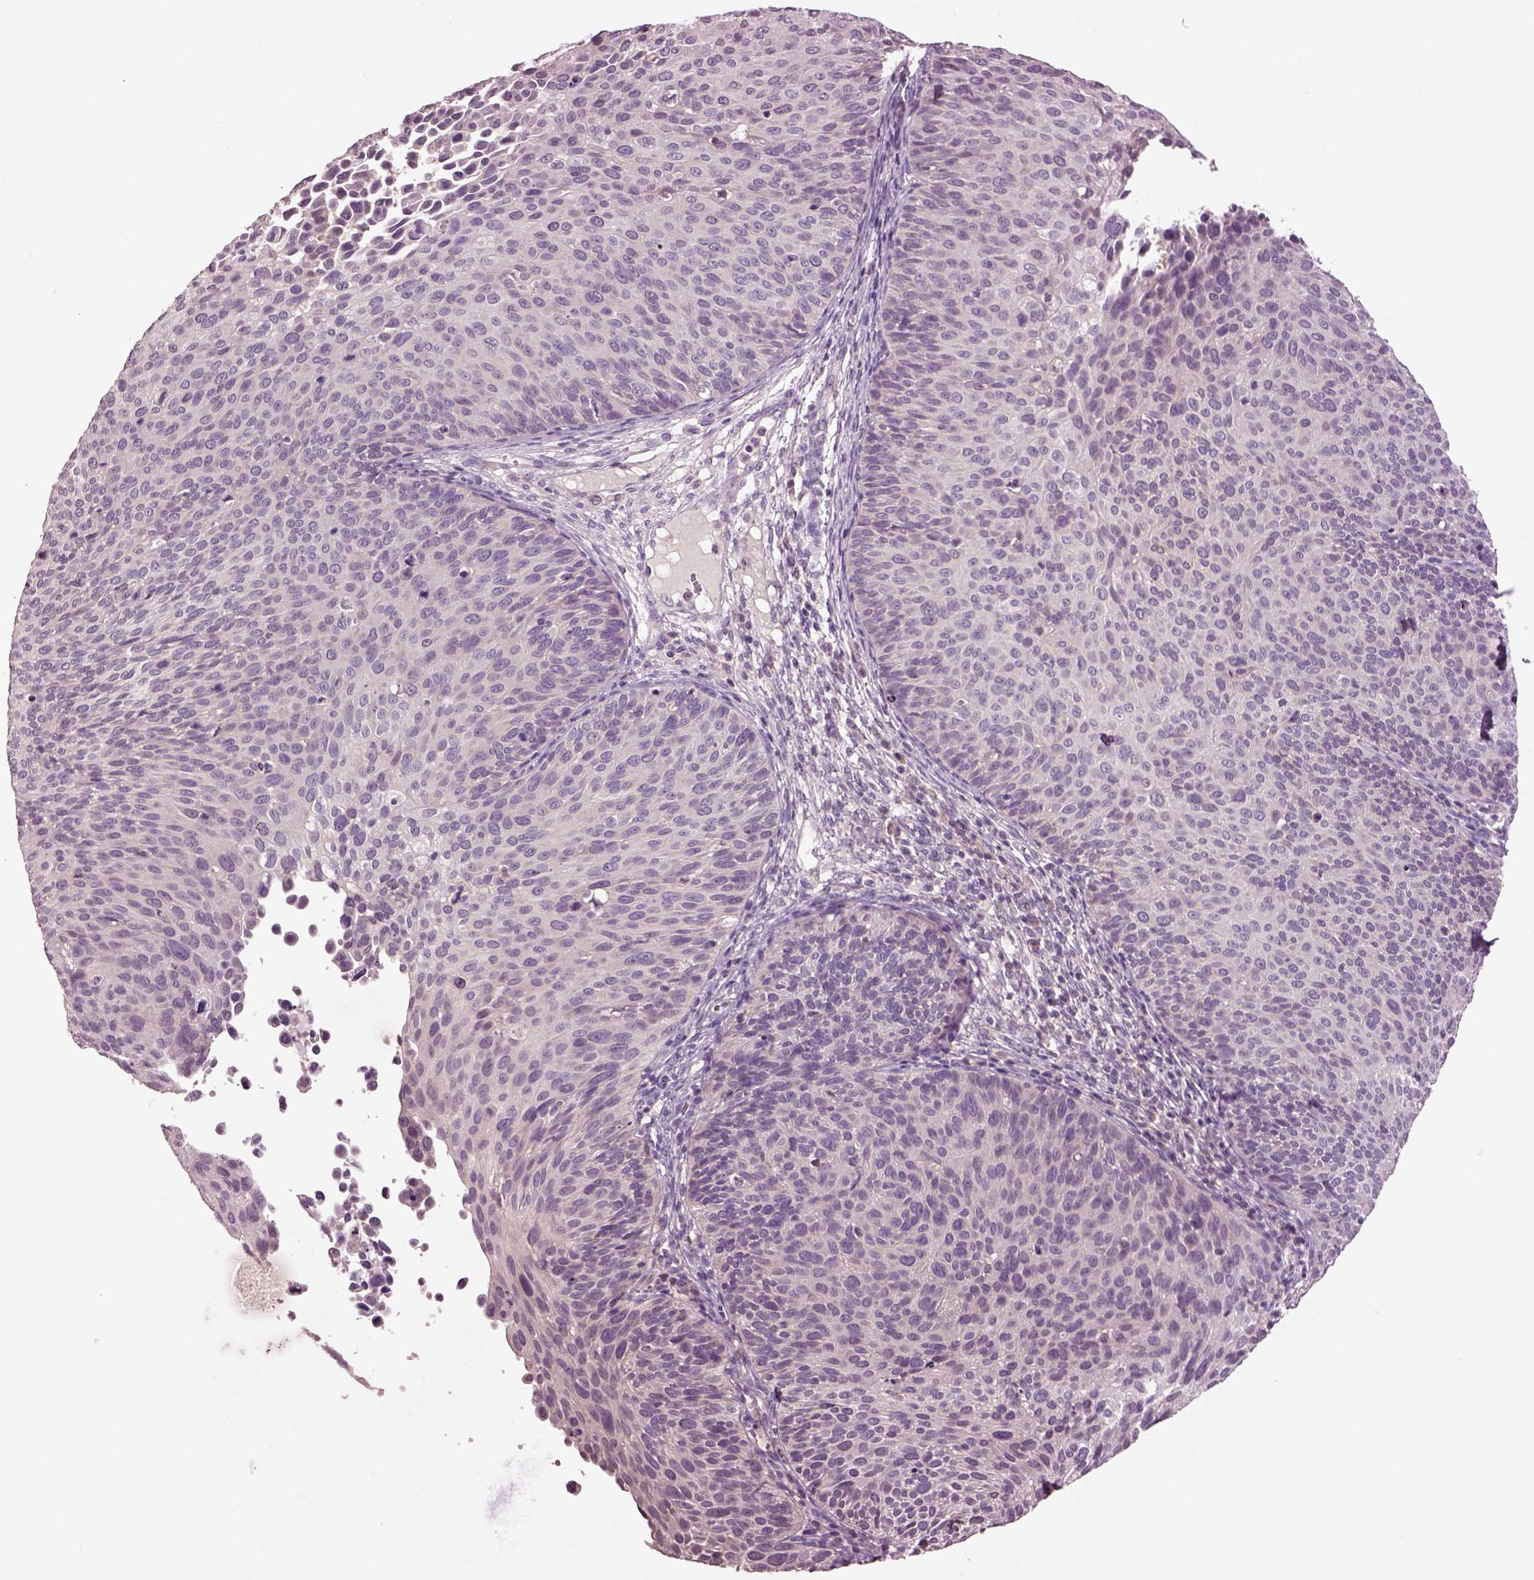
{"staining": {"intensity": "negative", "quantity": "none", "location": "none"}, "tissue": "cervical cancer", "cell_type": "Tumor cells", "image_type": "cancer", "snomed": [{"axis": "morphology", "description": "Squamous cell carcinoma, NOS"}, {"axis": "topography", "description": "Cervix"}], "caption": "This is an IHC photomicrograph of human cervical cancer (squamous cell carcinoma). There is no expression in tumor cells.", "gene": "CLPSL1", "patient": {"sex": "female", "age": 36}}